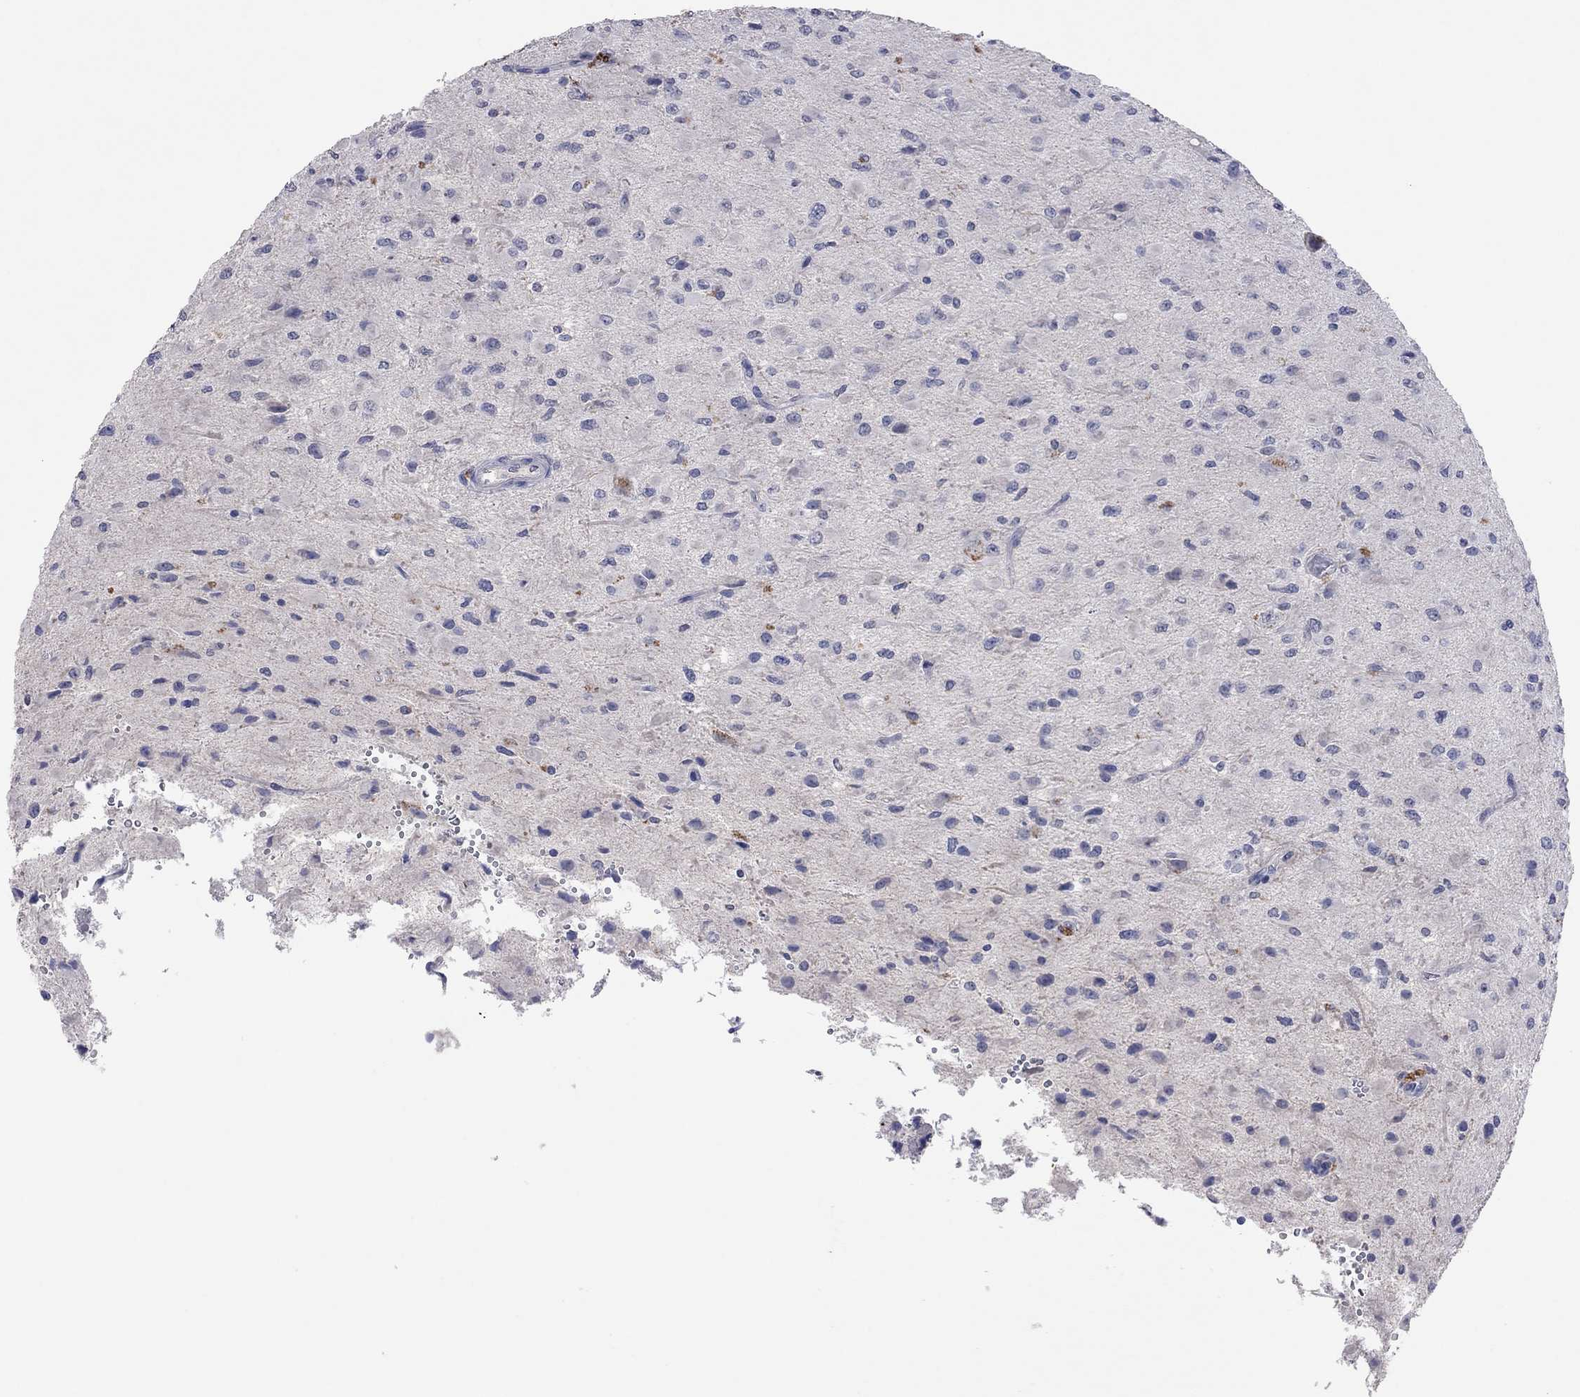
{"staining": {"intensity": "negative", "quantity": "none", "location": "none"}, "tissue": "glioma", "cell_type": "Tumor cells", "image_type": "cancer", "snomed": [{"axis": "morphology", "description": "Glioma, malignant, High grade"}, {"axis": "topography", "description": "Cerebral cortex"}], "caption": "Immunohistochemistry (IHC) of human glioma reveals no expression in tumor cells.", "gene": "MMP13", "patient": {"sex": "male", "age": 35}}